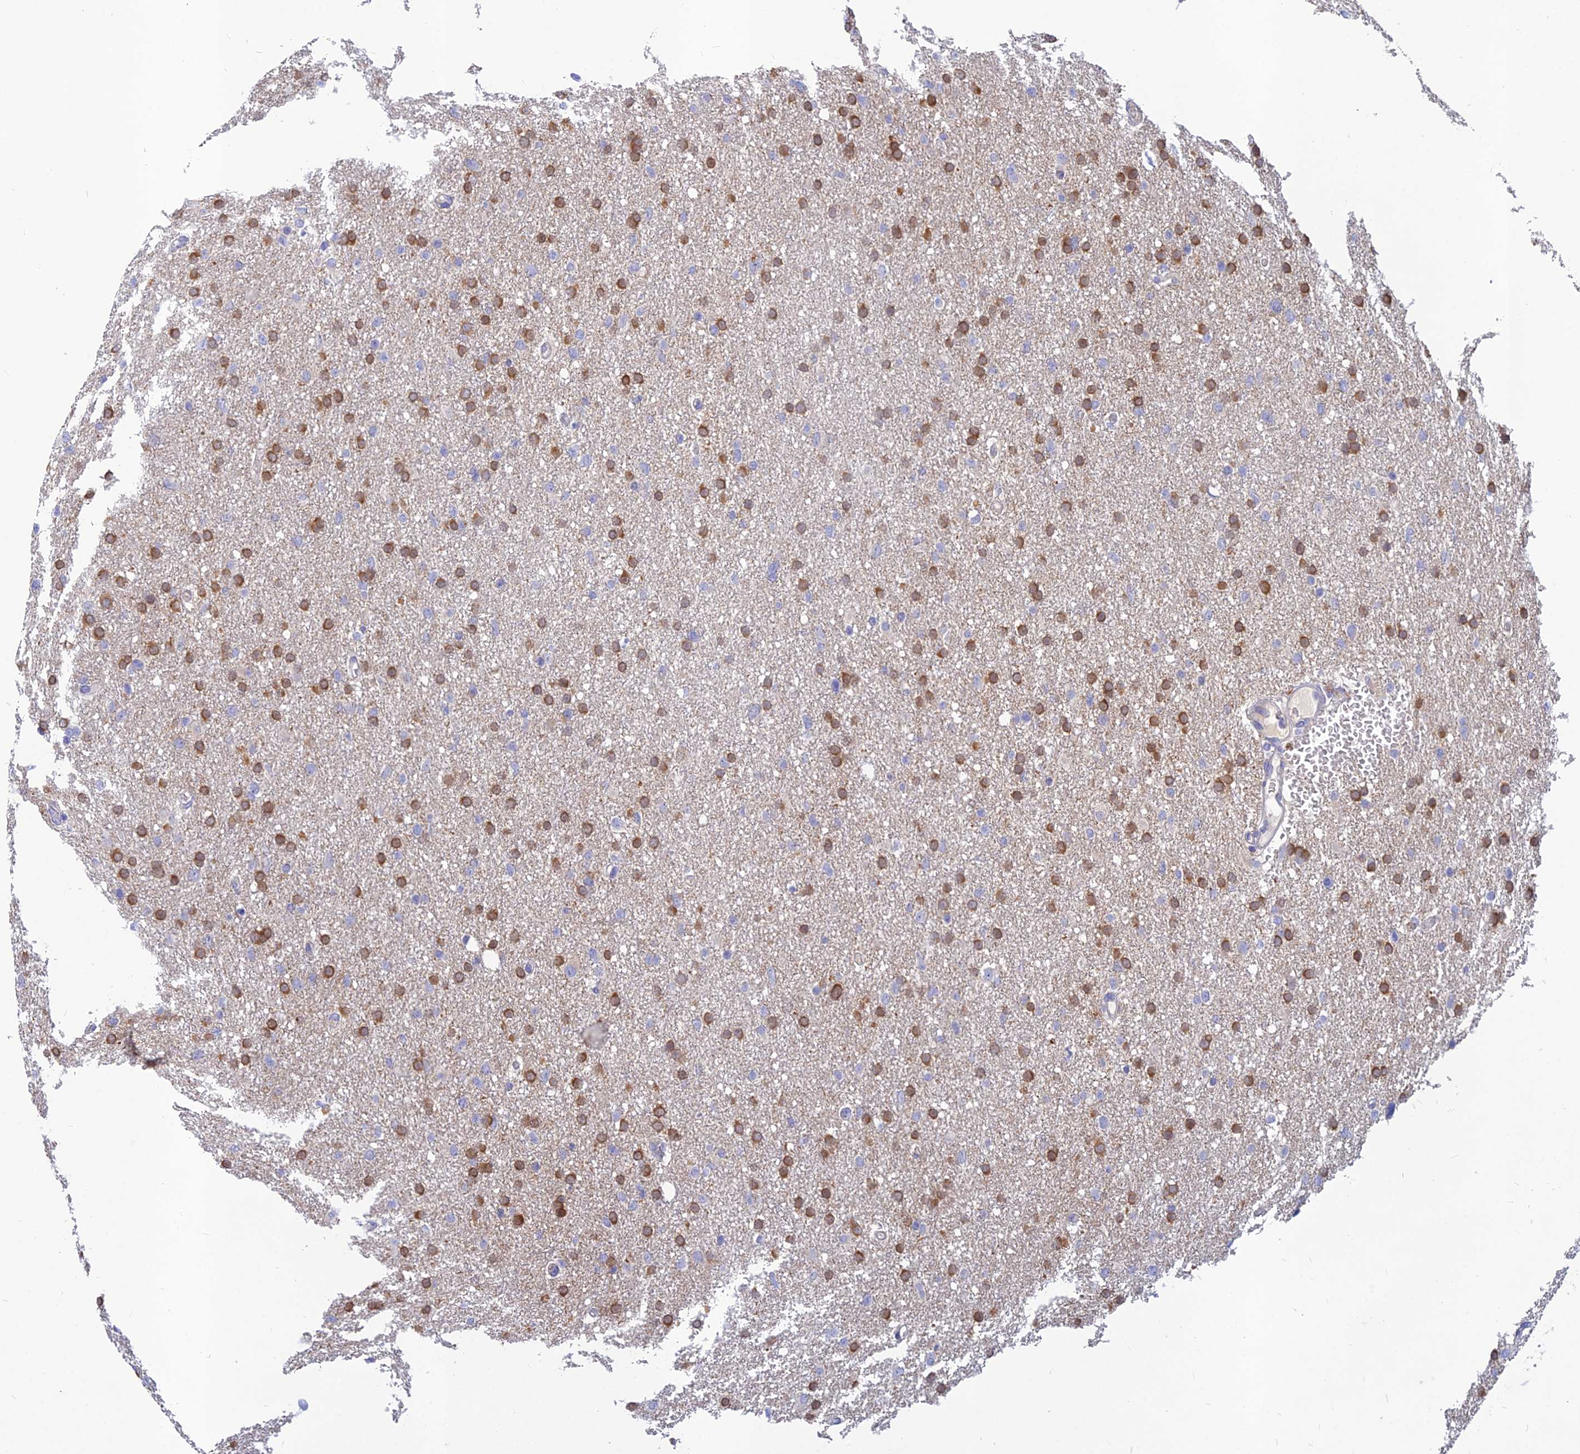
{"staining": {"intensity": "moderate", "quantity": ">75%", "location": "cytoplasmic/membranous"}, "tissue": "glioma", "cell_type": "Tumor cells", "image_type": "cancer", "snomed": [{"axis": "morphology", "description": "Glioma, malignant, High grade"}, {"axis": "topography", "description": "Cerebral cortex"}], "caption": "IHC staining of glioma, which demonstrates medium levels of moderate cytoplasmic/membranous staining in approximately >75% of tumor cells indicating moderate cytoplasmic/membranous protein expression. The staining was performed using DAB (3,3'-diaminobenzidine) (brown) for protein detection and nuclei were counterstained in hematoxylin (blue).", "gene": "CACNA1B", "patient": {"sex": "female", "age": 36}}